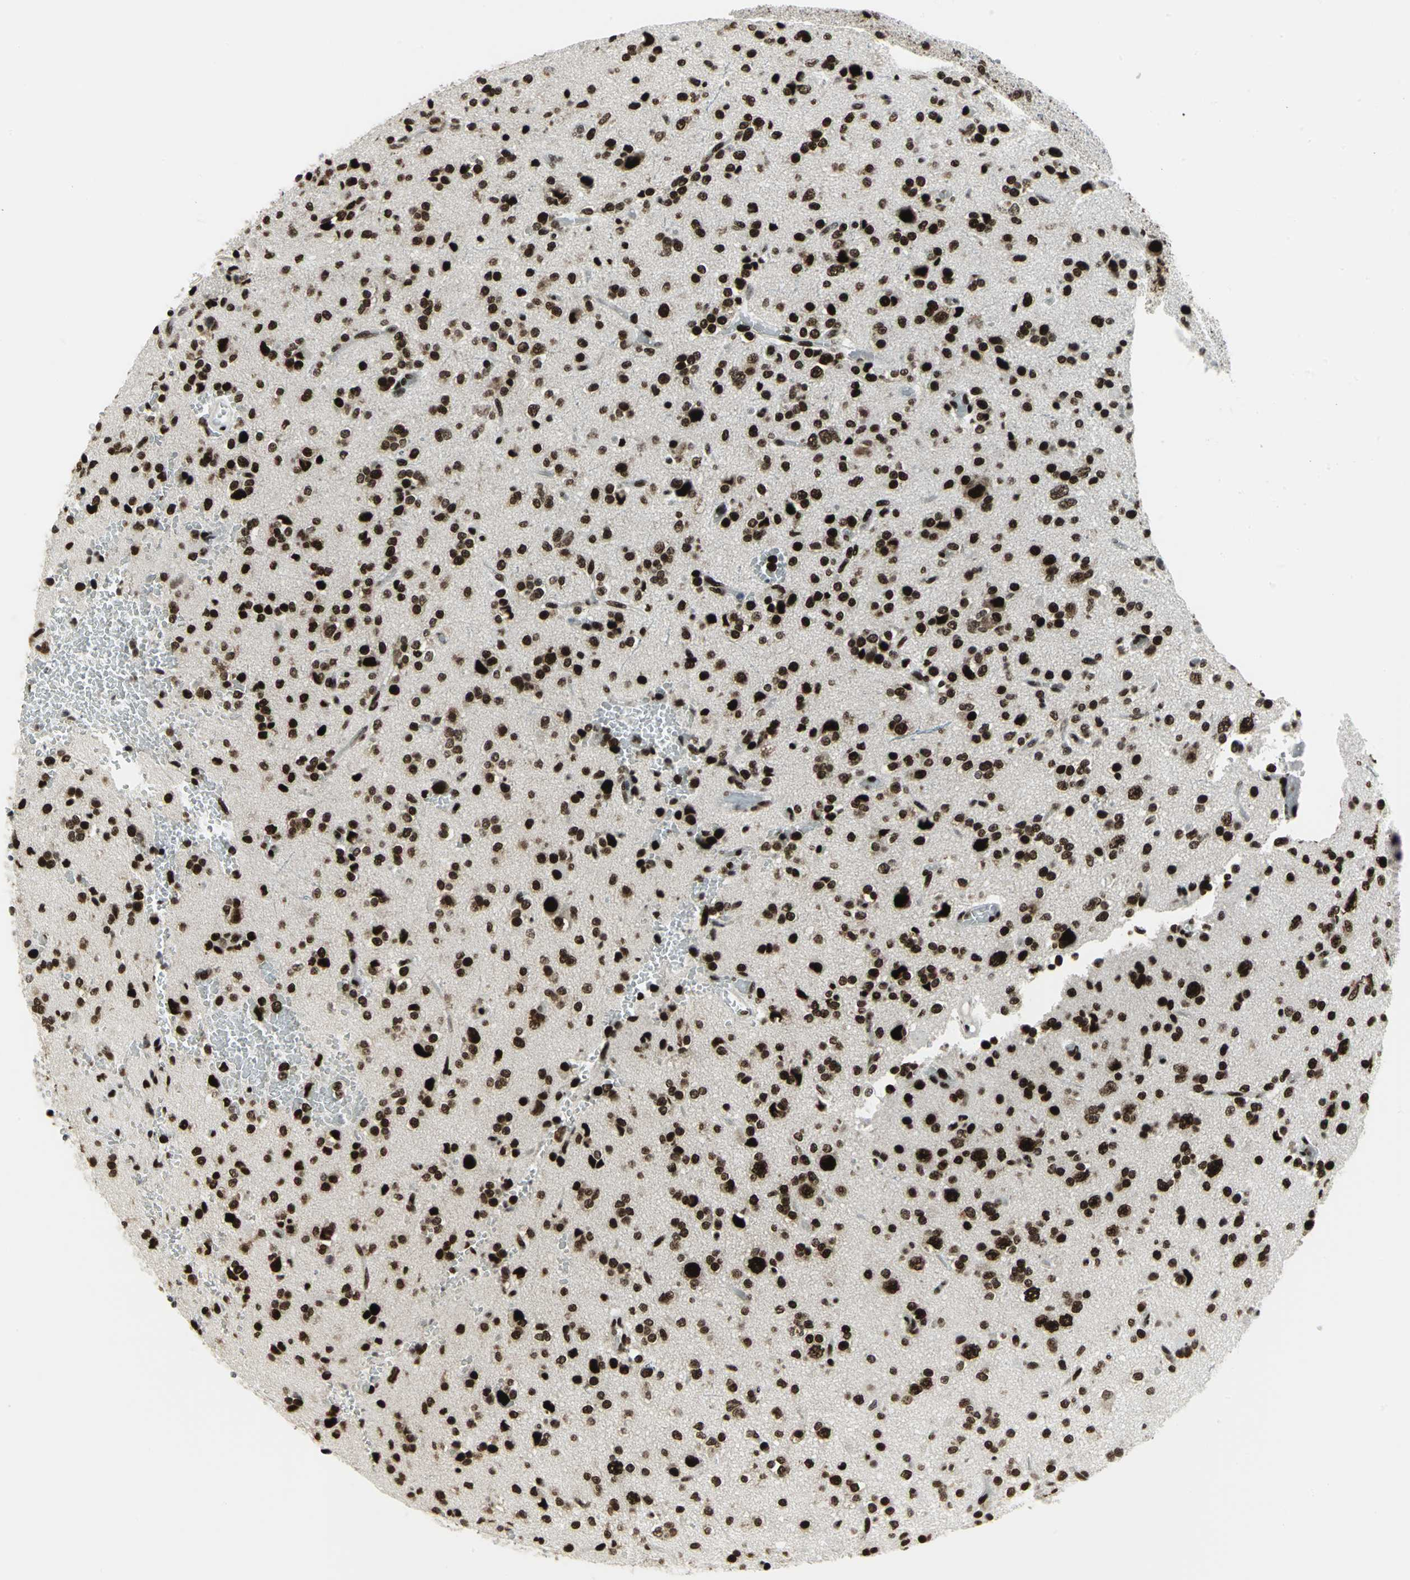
{"staining": {"intensity": "strong", "quantity": ">75%", "location": "nuclear"}, "tissue": "glioma", "cell_type": "Tumor cells", "image_type": "cancer", "snomed": [{"axis": "morphology", "description": "Glioma, malignant, High grade"}, {"axis": "topography", "description": "Brain"}], "caption": "Malignant glioma (high-grade) stained for a protein exhibits strong nuclear positivity in tumor cells. (DAB (3,3'-diaminobenzidine) IHC with brightfield microscopy, high magnification).", "gene": "SMARCA4", "patient": {"sex": "male", "age": 47}}